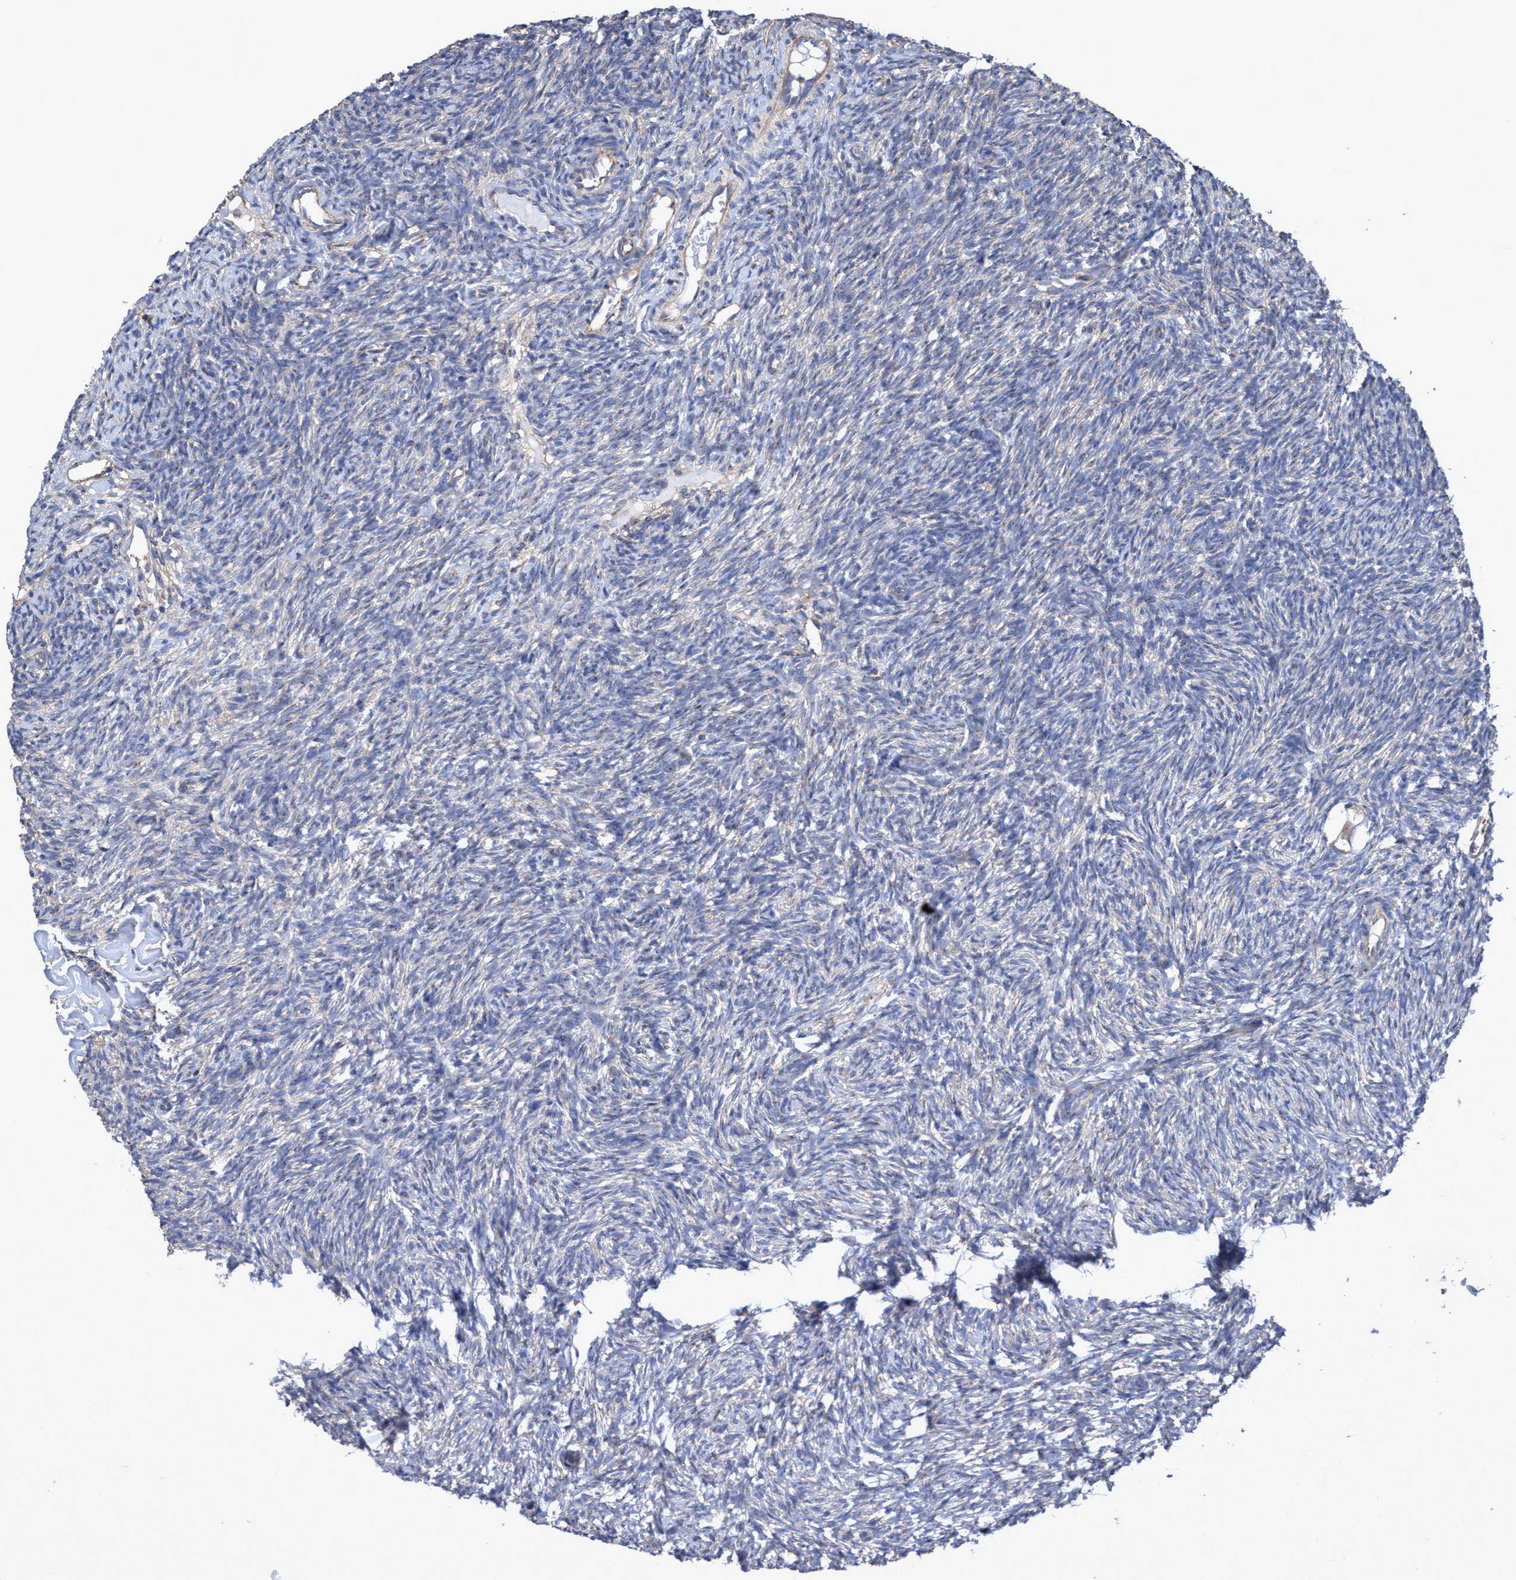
{"staining": {"intensity": "negative", "quantity": "none", "location": "none"}, "tissue": "ovary", "cell_type": "Follicle cells", "image_type": "normal", "snomed": [{"axis": "morphology", "description": "Normal tissue, NOS"}, {"axis": "topography", "description": "Ovary"}], "caption": "High magnification brightfield microscopy of normal ovary stained with DAB (3,3'-diaminobenzidine) (brown) and counterstained with hematoxylin (blue): follicle cells show no significant expression. (DAB (3,3'-diaminobenzidine) immunohistochemistry visualized using brightfield microscopy, high magnification).", "gene": "BICD2", "patient": {"sex": "female", "age": 35}}